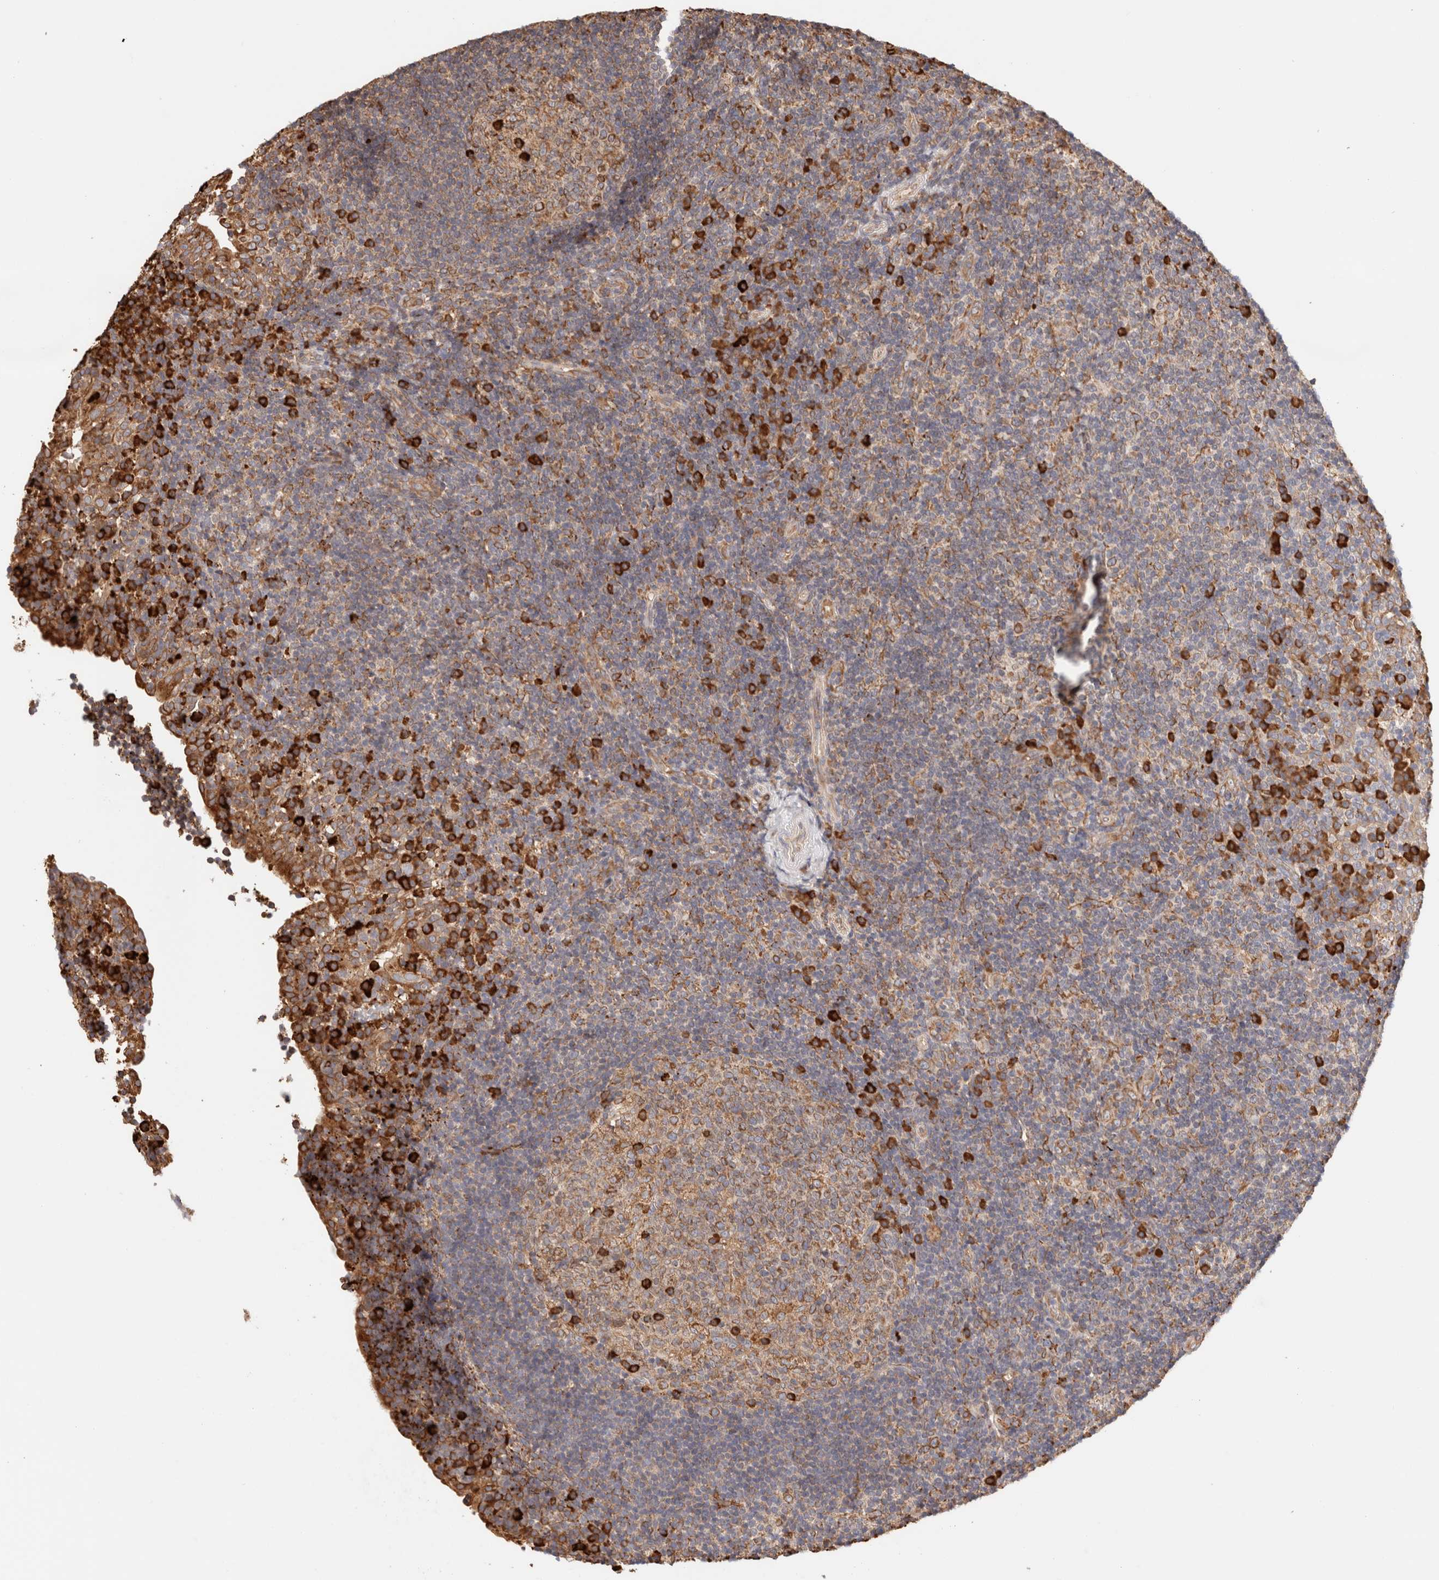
{"staining": {"intensity": "strong", "quantity": "25%-75%", "location": "cytoplasmic/membranous"}, "tissue": "tonsil", "cell_type": "Germinal center cells", "image_type": "normal", "snomed": [{"axis": "morphology", "description": "Normal tissue, NOS"}, {"axis": "topography", "description": "Tonsil"}], "caption": "Tonsil stained for a protein (brown) displays strong cytoplasmic/membranous positive expression in about 25%-75% of germinal center cells.", "gene": "FER", "patient": {"sex": "female", "age": 40}}